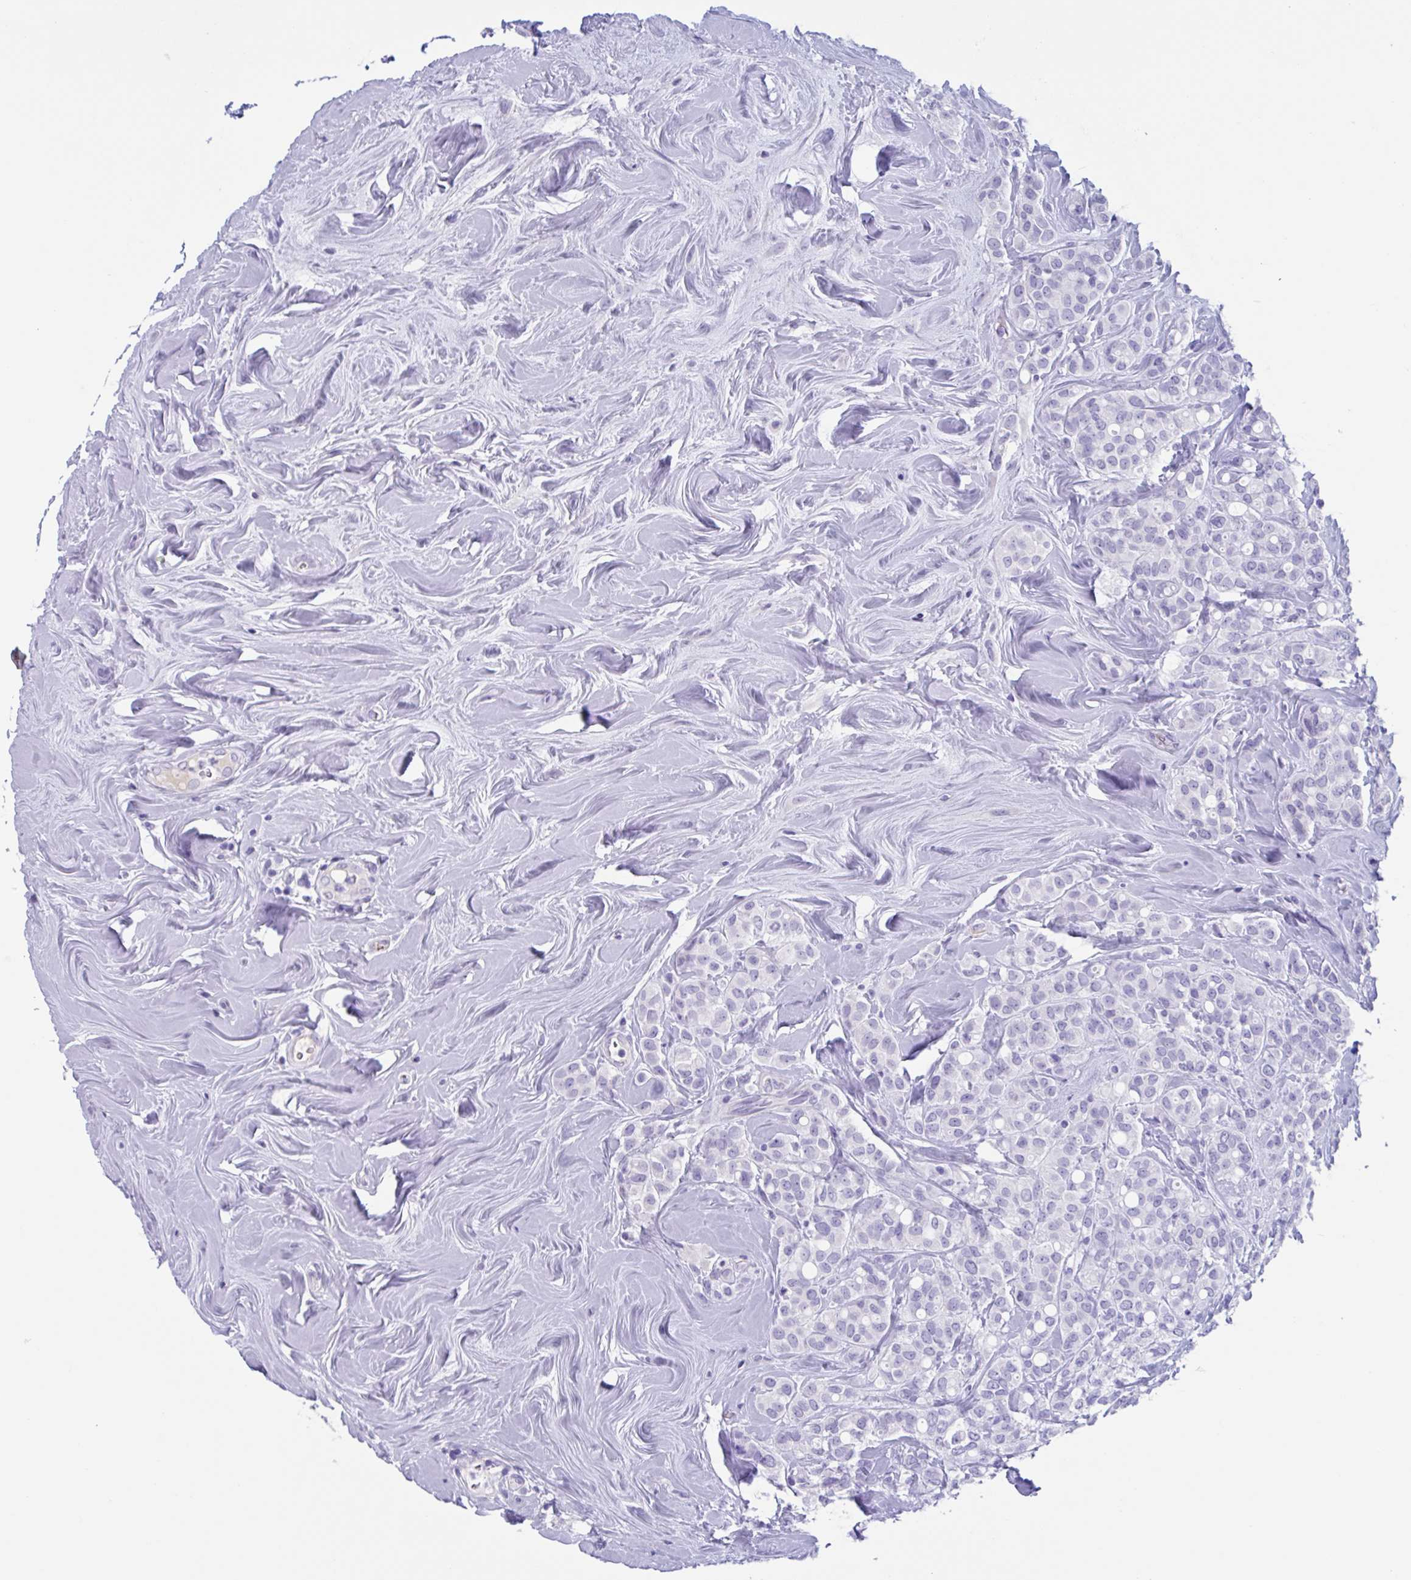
{"staining": {"intensity": "negative", "quantity": "none", "location": "none"}, "tissue": "breast cancer", "cell_type": "Tumor cells", "image_type": "cancer", "snomed": [{"axis": "morphology", "description": "Lobular carcinoma"}, {"axis": "topography", "description": "Breast"}], "caption": "Tumor cells are negative for protein expression in human breast lobular carcinoma.", "gene": "USP35", "patient": {"sex": "female", "age": 68}}